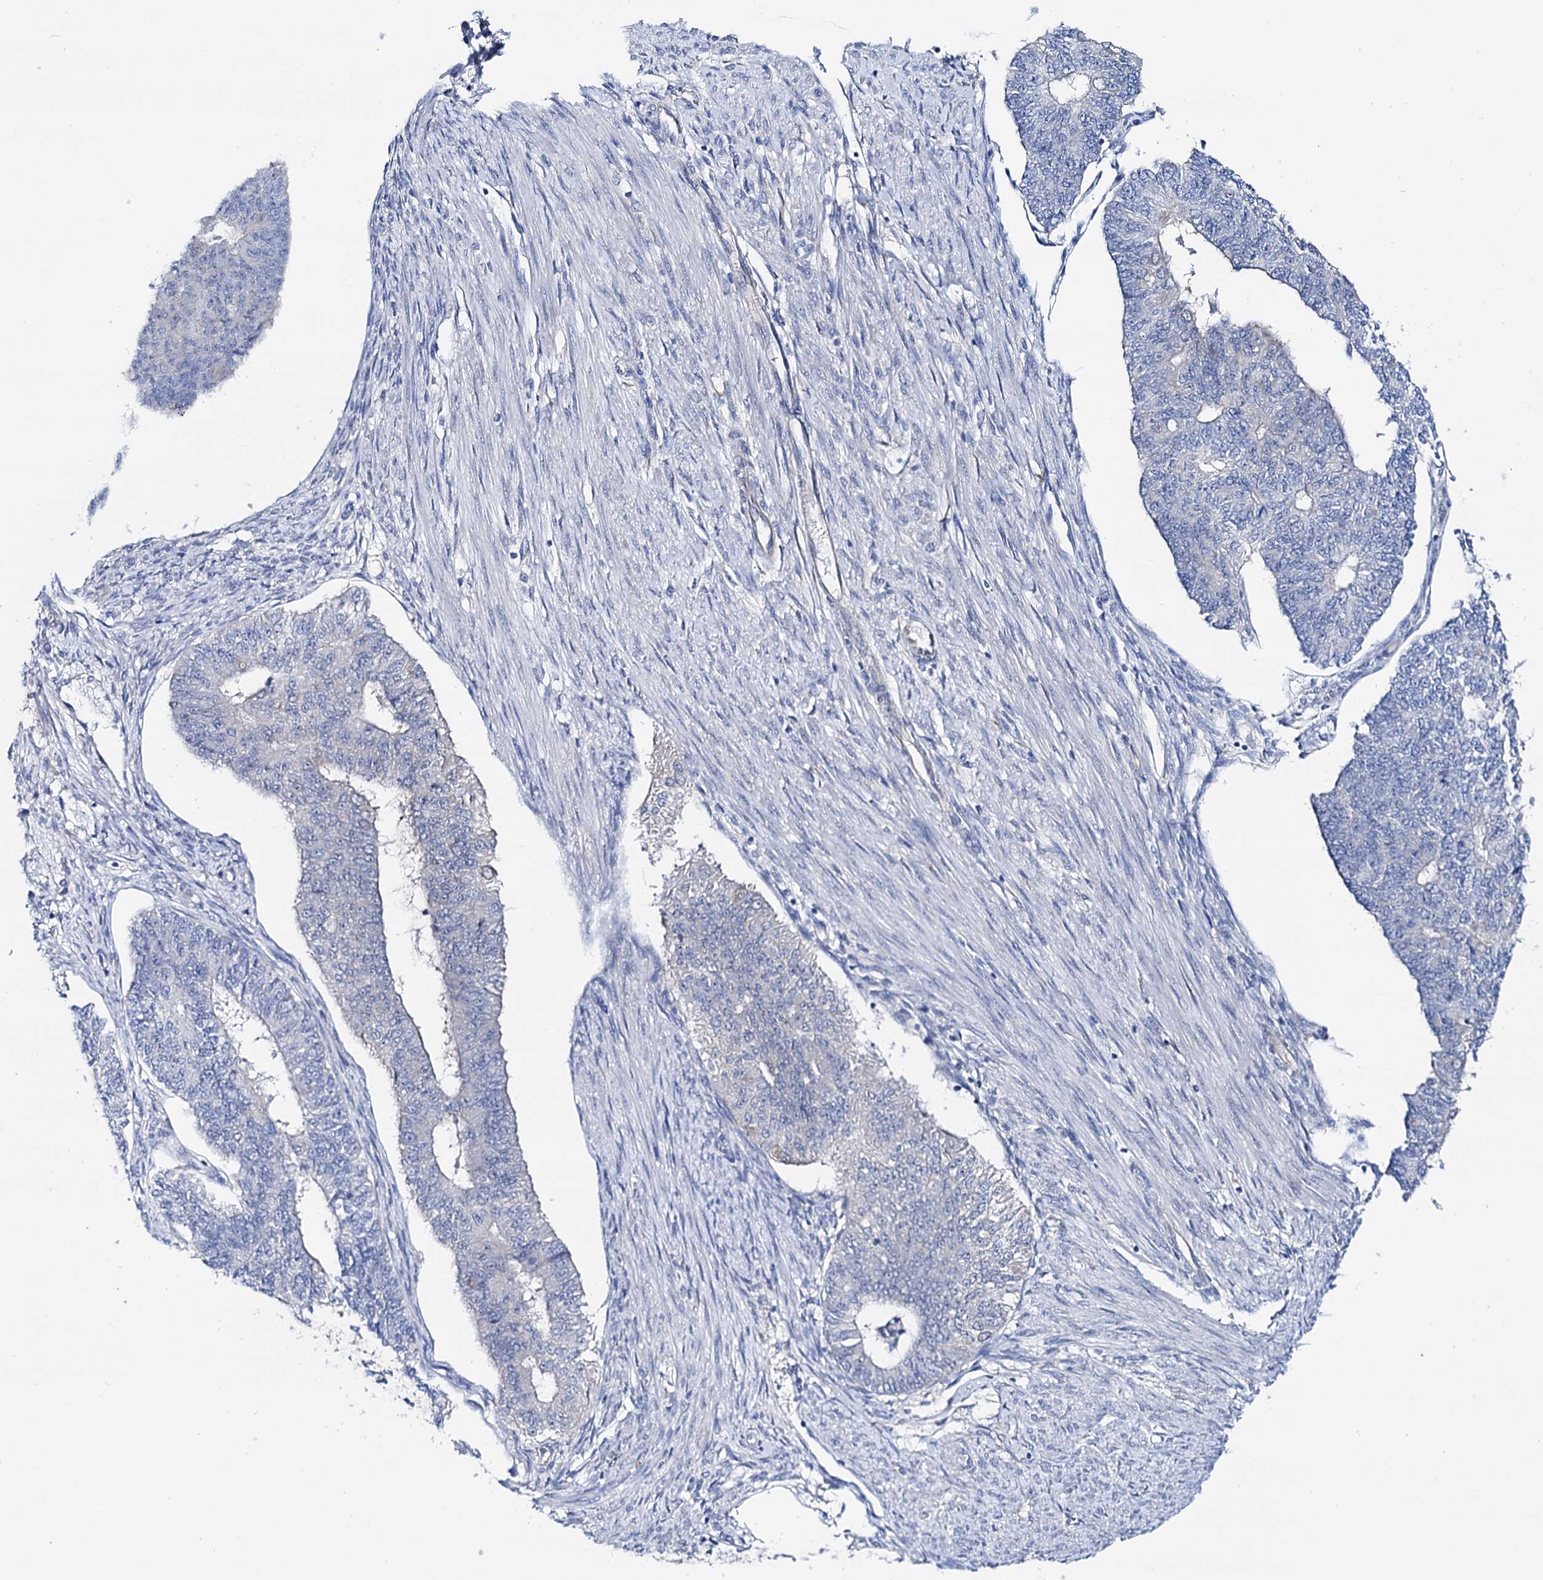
{"staining": {"intensity": "negative", "quantity": "none", "location": "none"}, "tissue": "endometrial cancer", "cell_type": "Tumor cells", "image_type": "cancer", "snomed": [{"axis": "morphology", "description": "Adenocarcinoma, NOS"}, {"axis": "topography", "description": "Endometrium"}], "caption": "Image shows no protein expression in tumor cells of endometrial cancer (adenocarcinoma) tissue.", "gene": "SHROOM1", "patient": {"sex": "female", "age": 32}}